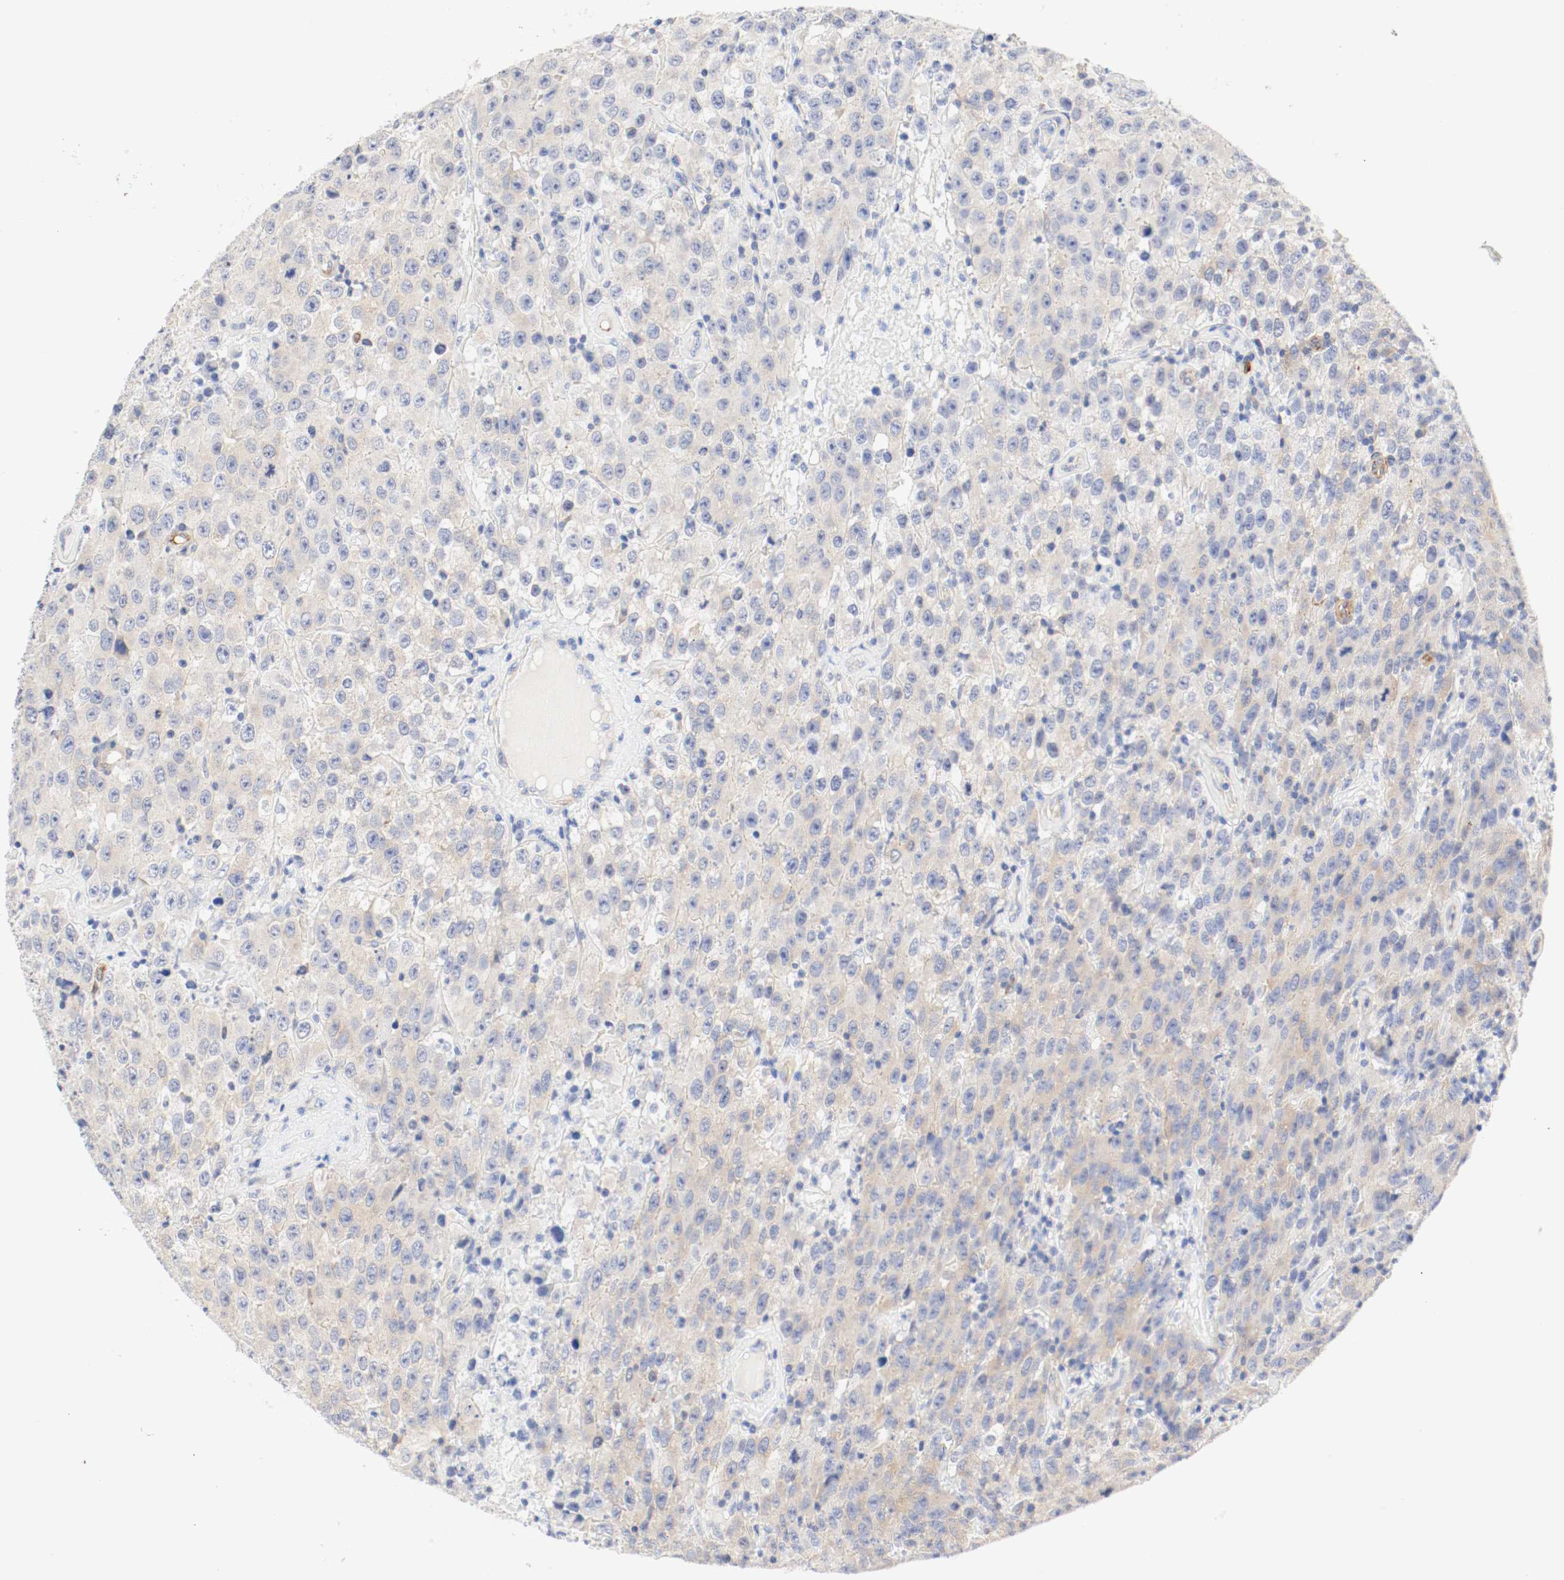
{"staining": {"intensity": "moderate", "quantity": "<25%", "location": "cytoplasmic/membranous"}, "tissue": "testis cancer", "cell_type": "Tumor cells", "image_type": "cancer", "snomed": [{"axis": "morphology", "description": "Seminoma, NOS"}, {"axis": "topography", "description": "Testis"}], "caption": "Testis cancer stained for a protein exhibits moderate cytoplasmic/membranous positivity in tumor cells. The protein of interest is stained brown, and the nuclei are stained in blue (DAB (3,3'-diaminobenzidine) IHC with brightfield microscopy, high magnification).", "gene": "GIT1", "patient": {"sex": "male", "age": 52}}